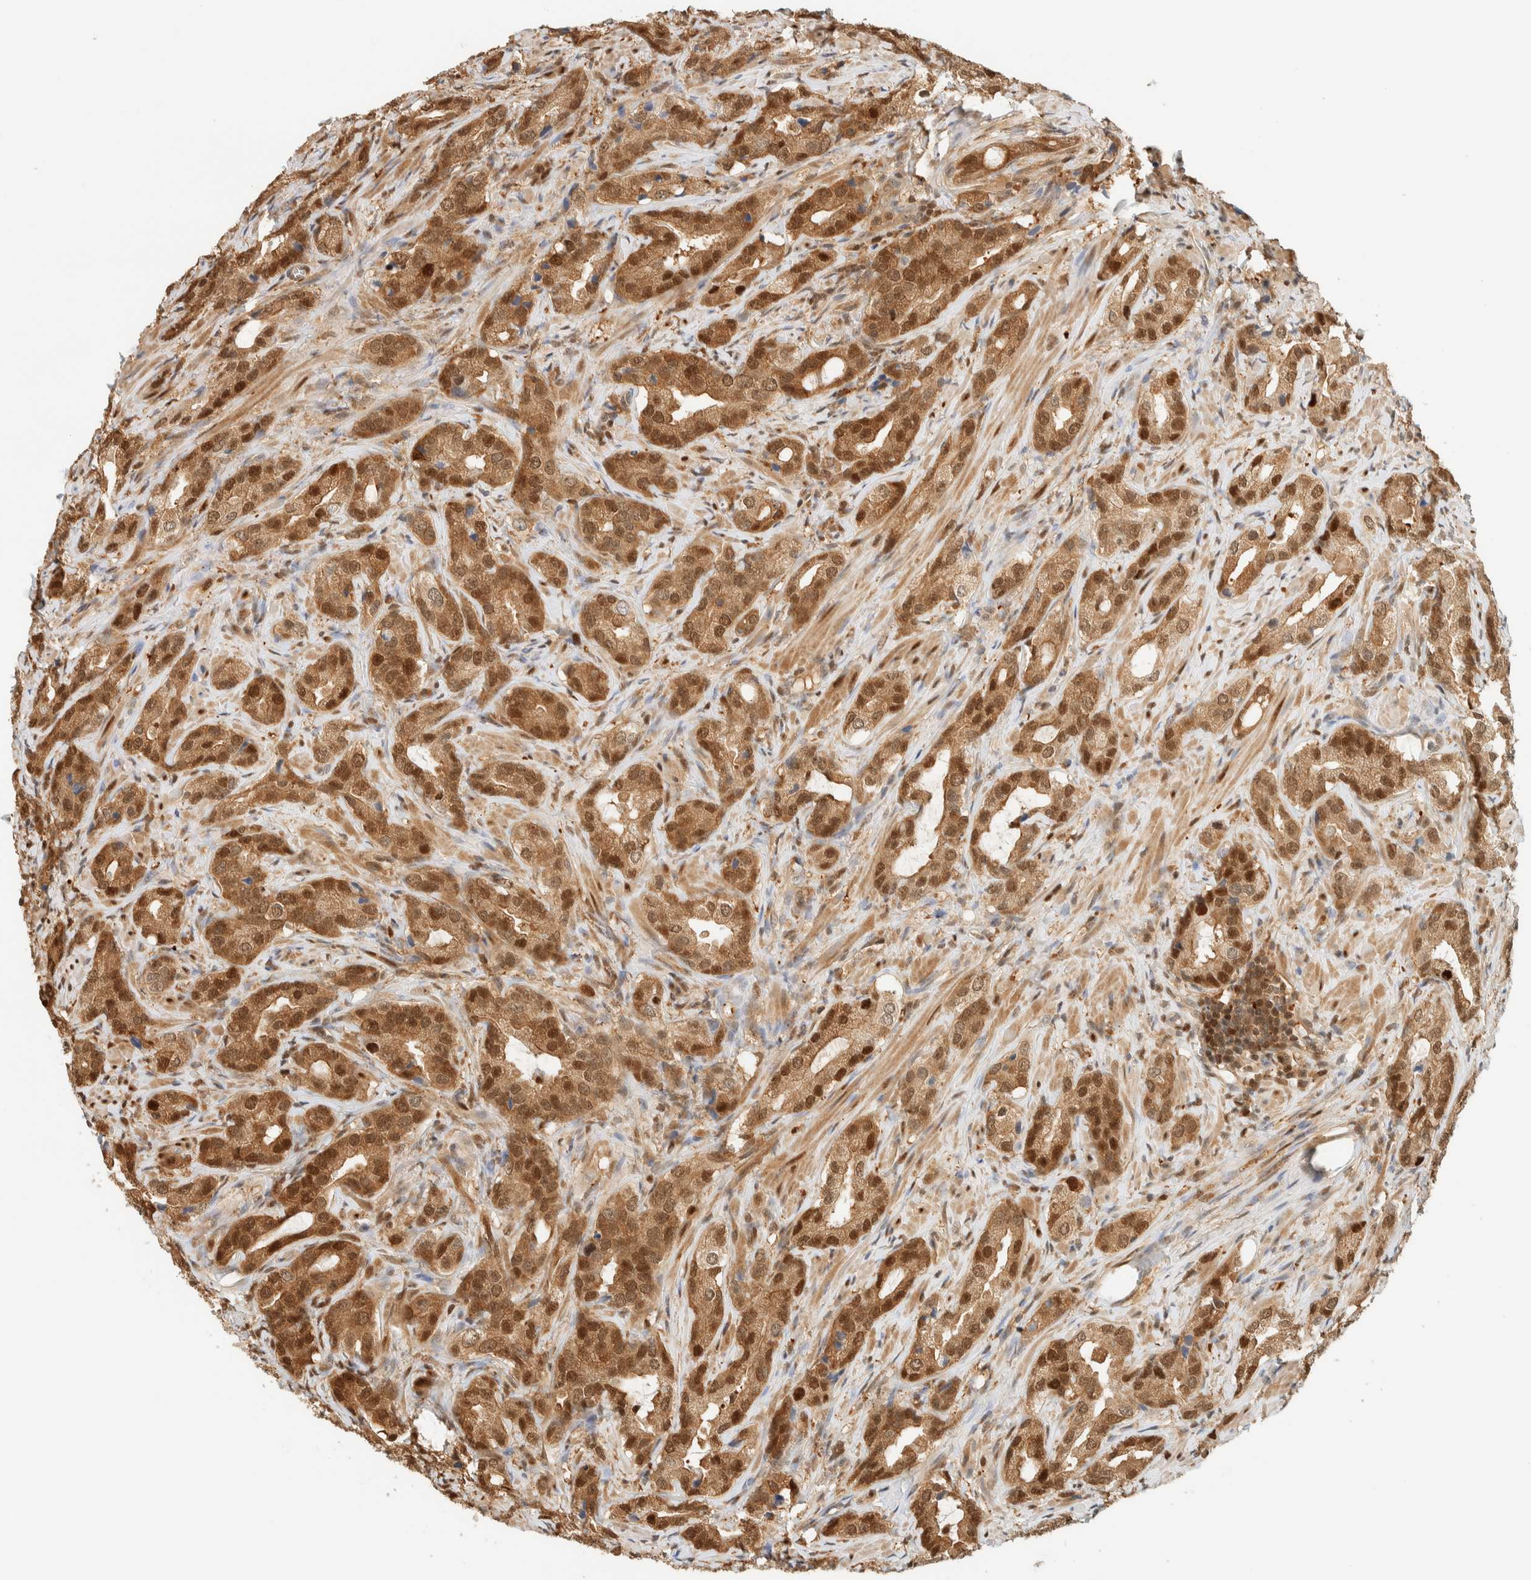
{"staining": {"intensity": "strong", "quantity": ">75%", "location": "cytoplasmic/membranous,nuclear"}, "tissue": "prostate cancer", "cell_type": "Tumor cells", "image_type": "cancer", "snomed": [{"axis": "morphology", "description": "Adenocarcinoma, High grade"}, {"axis": "topography", "description": "Prostate"}], "caption": "Approximately >75% of tumor cells in prostate cancer reveal strong cytoplasmic/membranous and nuclear protein staining as visualized by brown immunohistochemical staining.", "gene": "ZBTB37", "patient": {"sex": "male", "age": 63}}